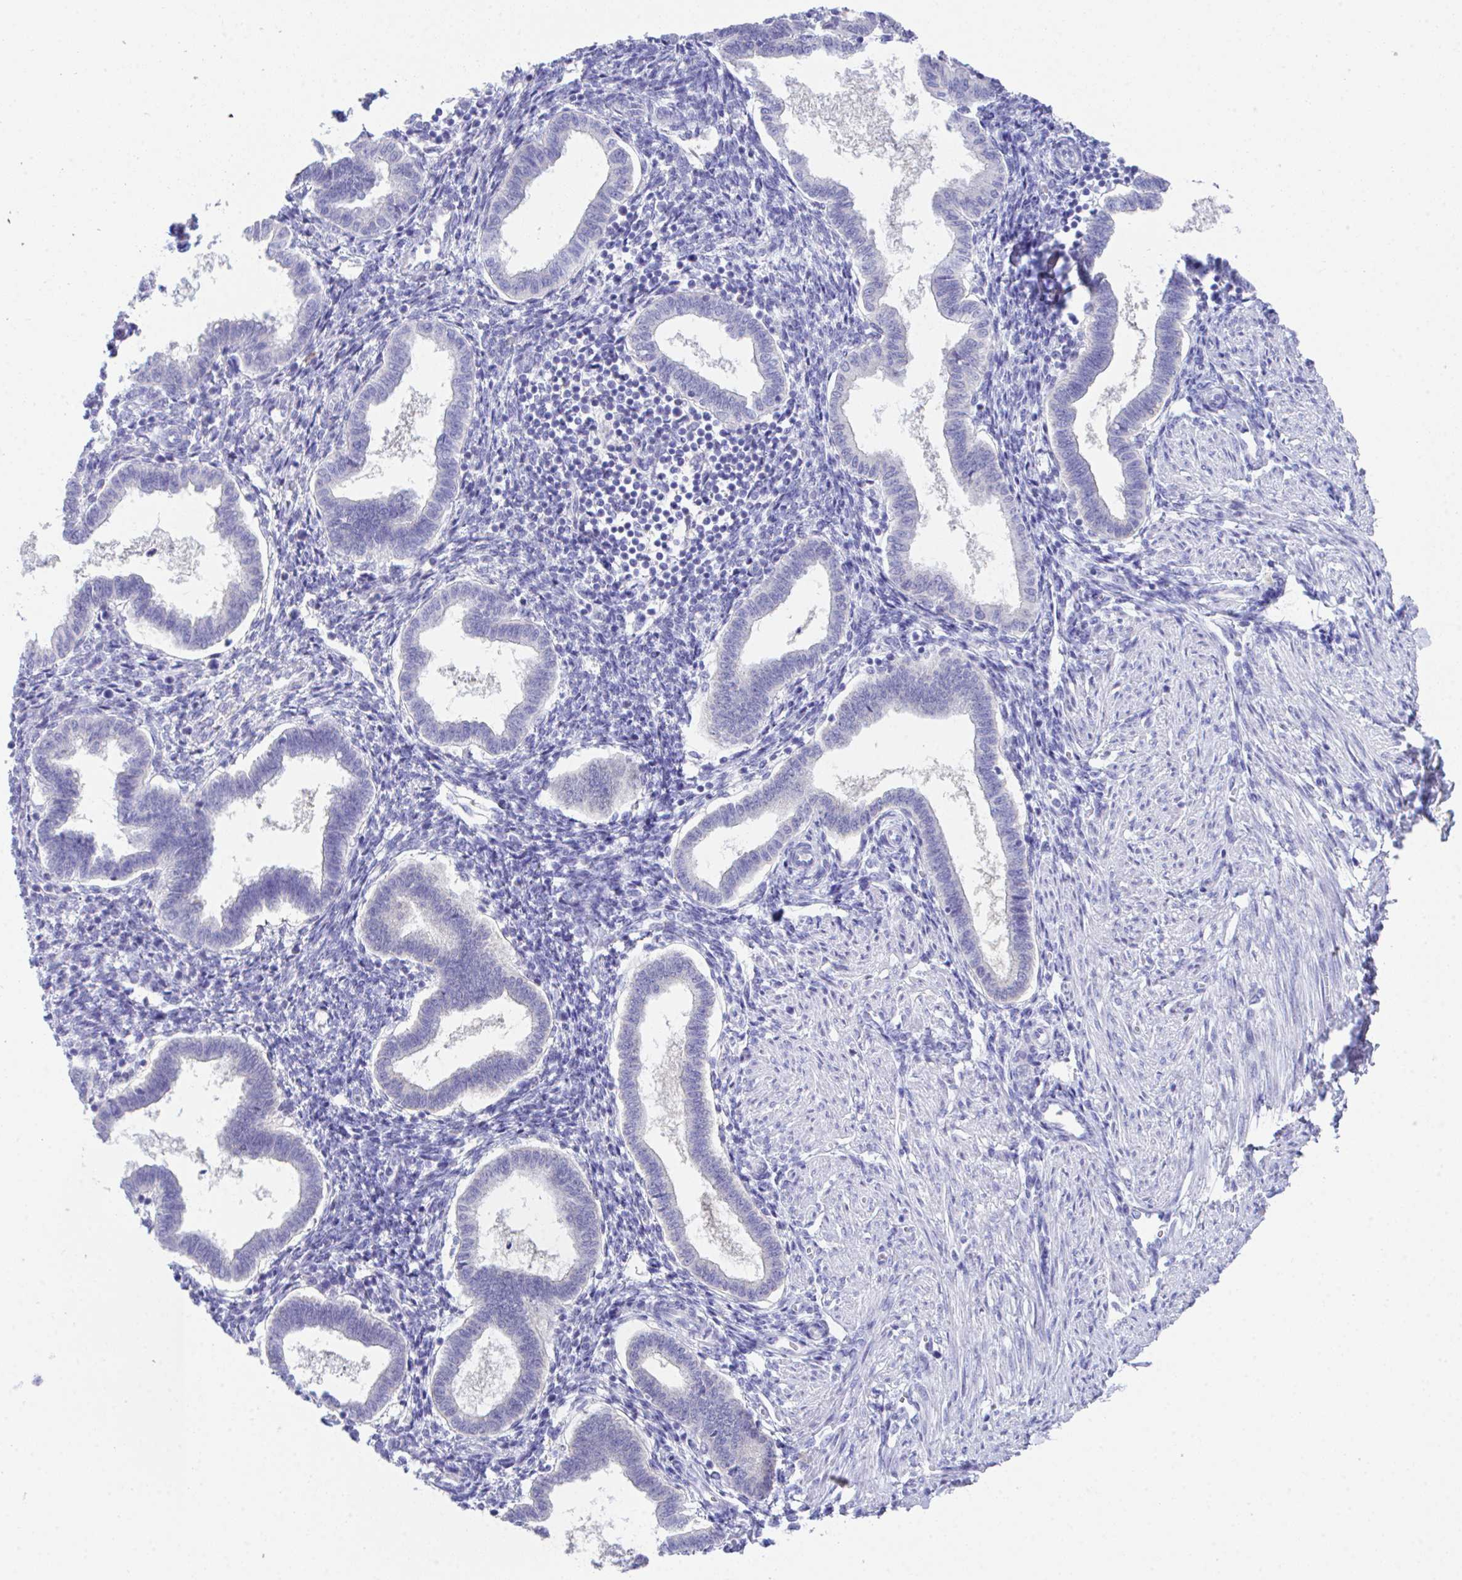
{"staining": {"intensity": "negative", "quantity": "none", "location": "none"}, "tissue": "endometrium", "cell_type": "Cells in endometrial stroma", "image_type": "normal", "snomed": [{"axis": "morphology", "description": "Normal tissue, NOS"}, {"axis": "topography", "description": "Endometrium"}], "caption": "Immunohistochemistry (IHC) photomicrograph of unremarkable human endometrium stained for a protein (brown), which demonstrates no positivity in cells in endometrial stroma. (DAB (3,3'-diaminobenzidine) IHC with hematoxylin counter stain).", "gene": "HOXB4", "patient": {"sex": "female", "age": 24}}